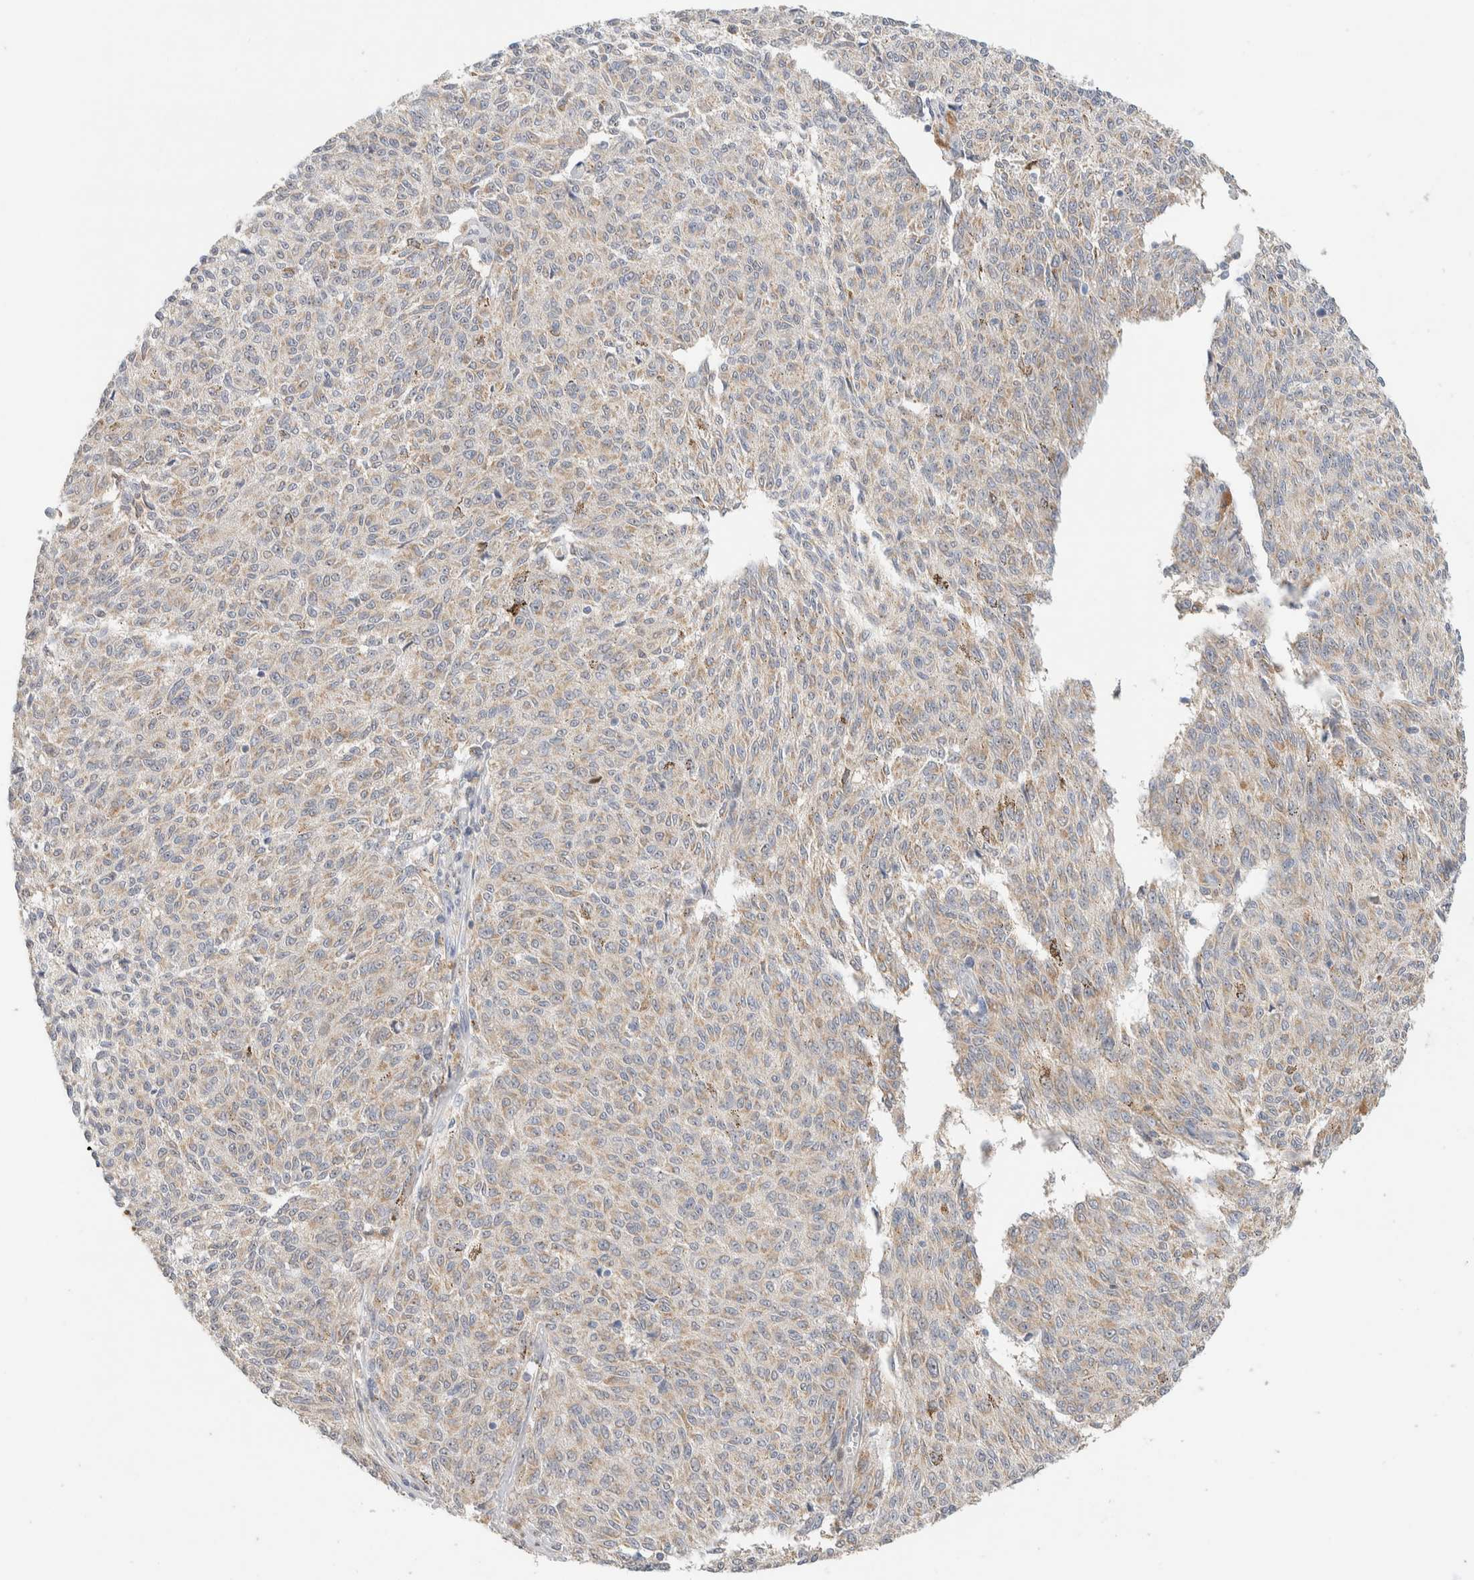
{"staining": {"intensity": "weak", "quantity": ">75%", "location": "cytoplasmic/membranous"}, "tissue": "melanoma", "cell_type": "Tumor cells", "image_type": "cancer", "snomed": [{"axis": "morphology", "description": "Malignant melanoma, NOS"}, {"axis": "topography", "description": "Skin"}], "caption": "Melanoma tissue shows weak cytoplasmic/membranous expression in about >75% of tumor cells", "gene": "HDHD3", "patient": {"sex": "female", "age": 72}}